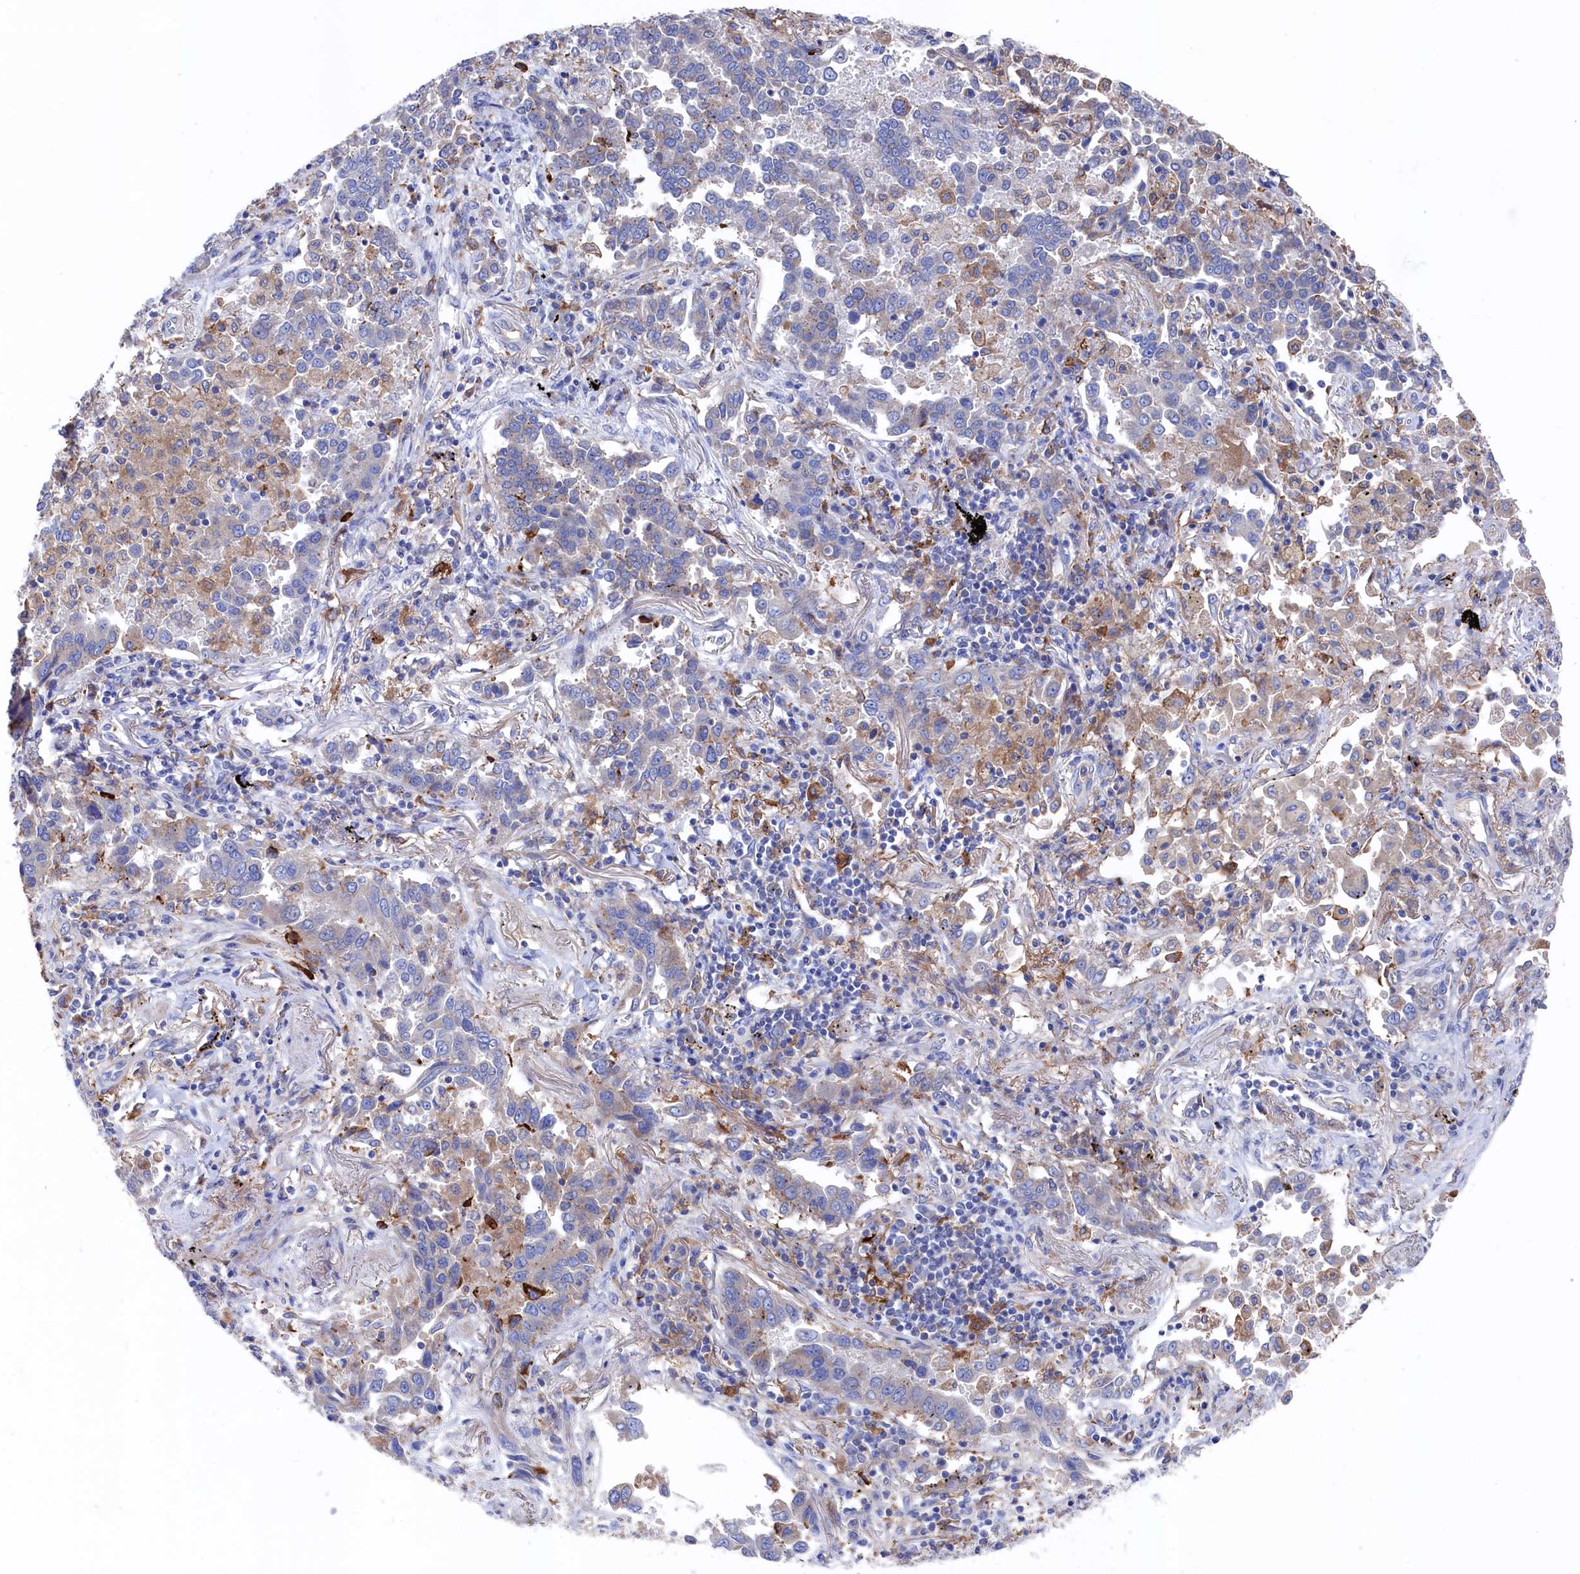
{"staining": {"intensity": "negative", "quantity": "none", "location": "none"}, "tissue": "lung cancer", "cell_type": "Tumor cells", "image_type": "cancer", "snomed": [{"axis": "morphology", "description": "Adenocarcinoma, NOS"}, {"axis": "topography", "description": "Lung"}], "caption": "High magnification brightfield microscopy of lung cancer stained with DAB (3,3'-diaminobenzidine) (brown) and counterstained with hematoxylin (blue): tumor cells show no significant expression.", "gene": "C12orf73", "patient": {"sex": "male", "age": 67}}